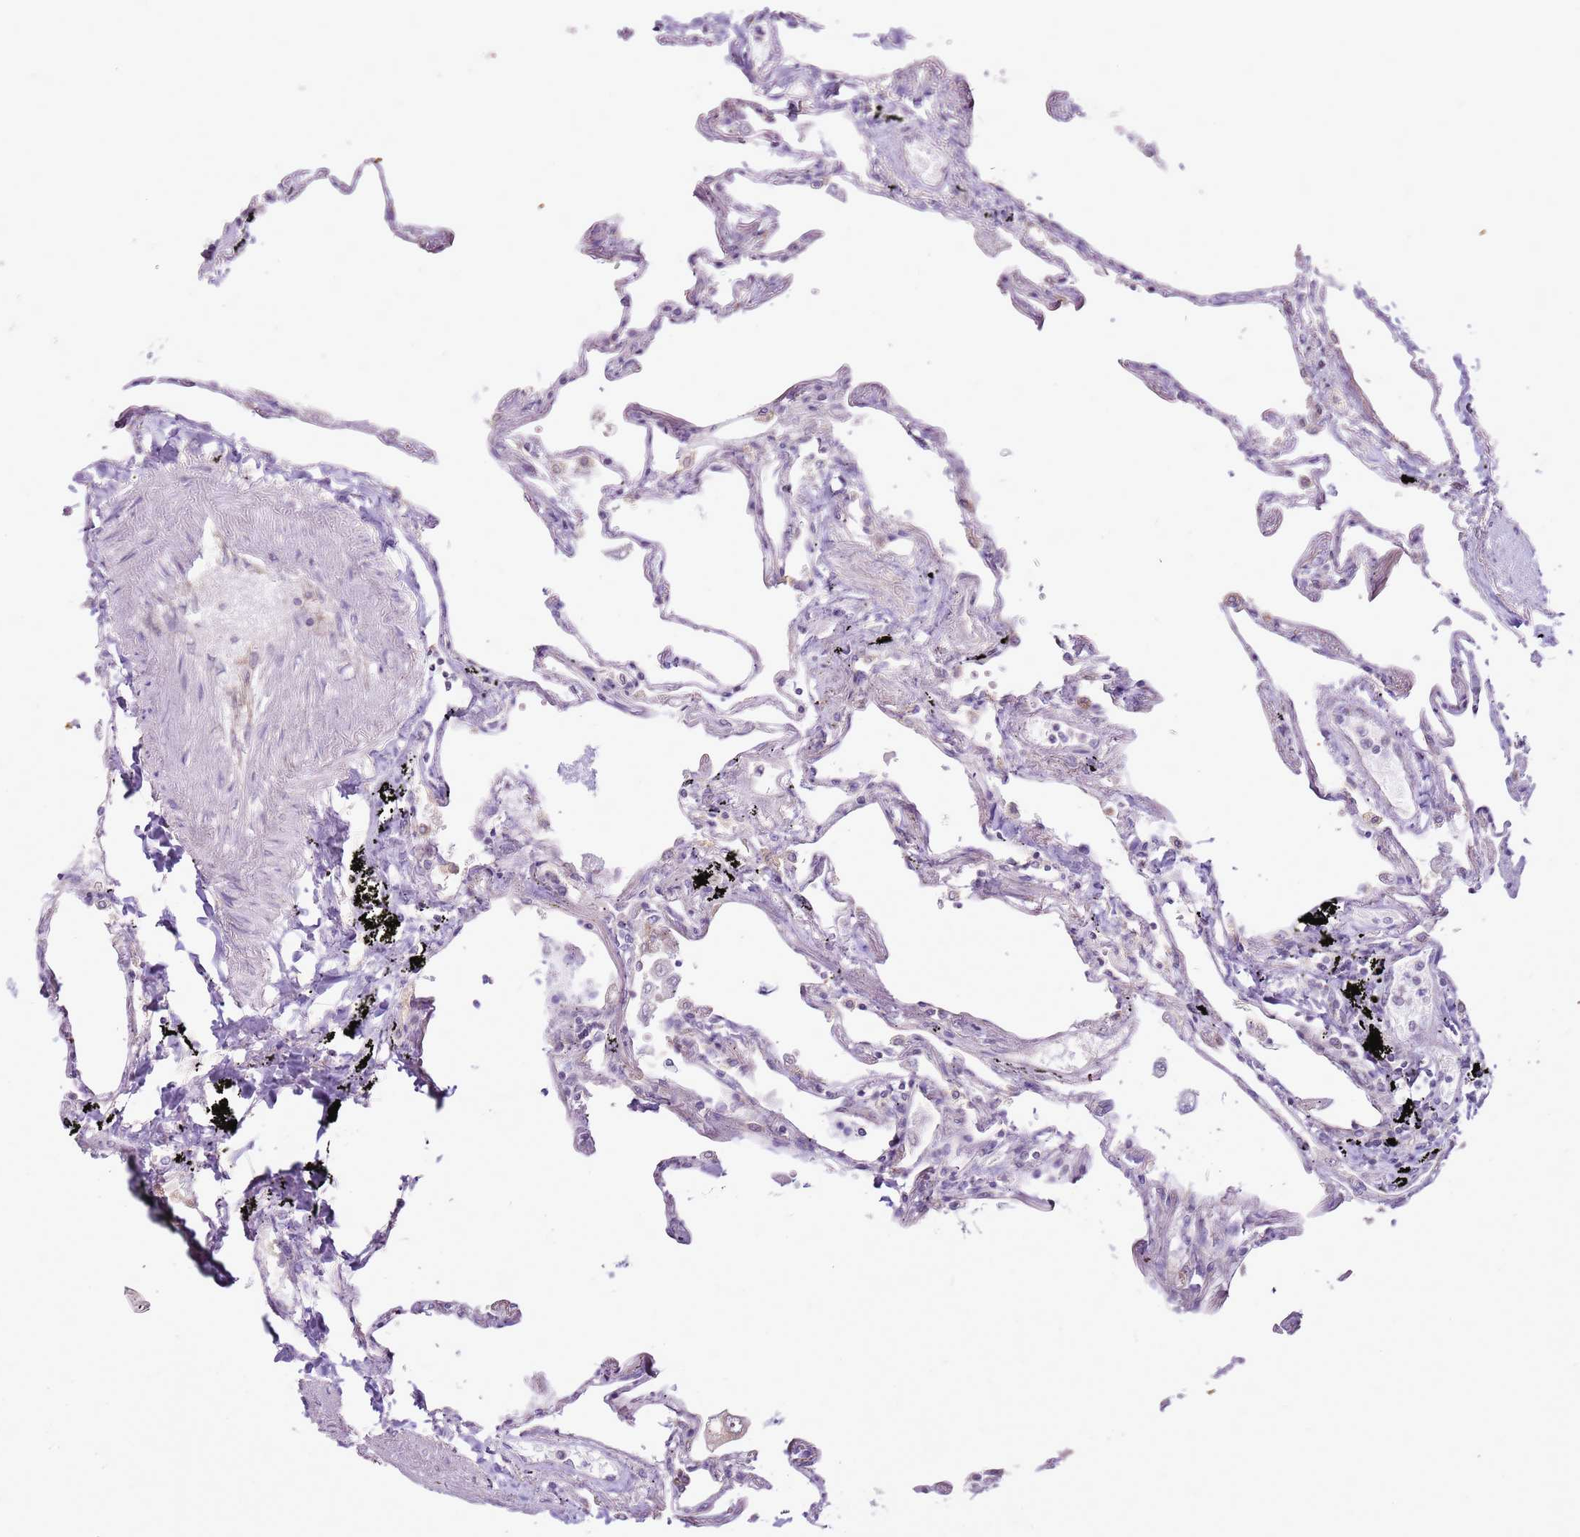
{"staining": {"intensity": "weak", "quantity": "<25%", "location": "cytoplasmic/membranous"}, "tissue": "lung", "cell_type": "Alveolar cells", "image_type": "normal", "snomed": [{"axis": "morphology", "description": "Normal tissue, NOS"}, {"axis": "topography", "description": "Lung"}], "caption": "Immunohistochemical staining of unremarkable lung reveals no significant staining in alveolar cells.", "gene": "UGGT2", "patient": {"sex": "female", "age": 67}}